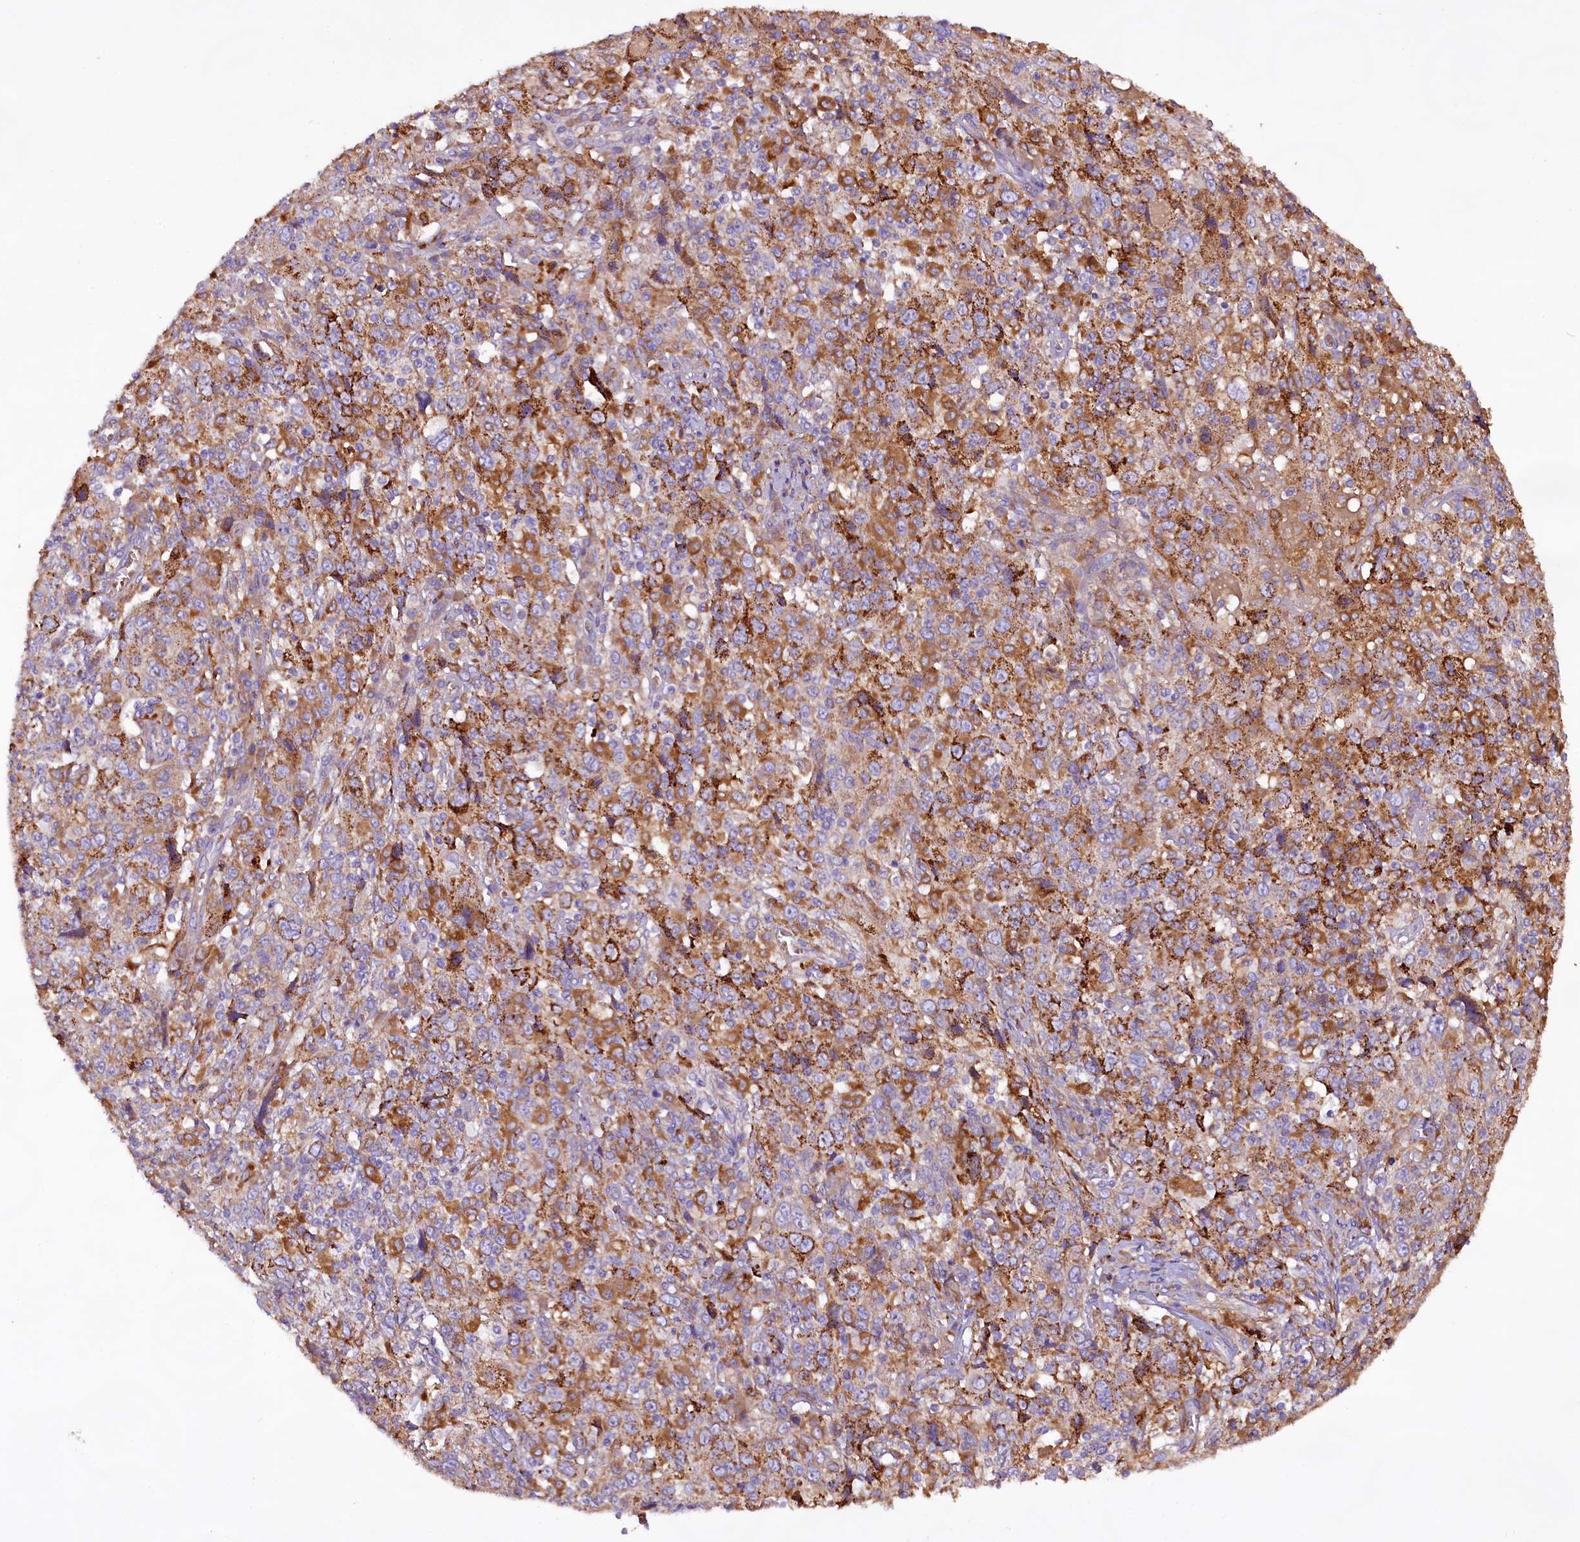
{"staining": {"intensity": "moderate", "quantity": "25%-75%", "location": "cytoplasmic/membranous"}, "tissue": "cervical cancer", "cell_type": "Tumor cells", "image_type": "cancer", "snomed": [{"axis": "morphology", "description": "Squamous cell carcinoma, NOS"}, {"axis": "topography", "description": "Cervix"}], "caption": "Protein expression analysis of human cervical cancer reveals moderate cytoplasmic/membranous positivity in approximately 25%-75% of tumor cells. (brown staining indicates protein expression, while blue staining denotes nuclei).", "gene": "DMXL2", "patient": {"sex": "female", "age": 46}}